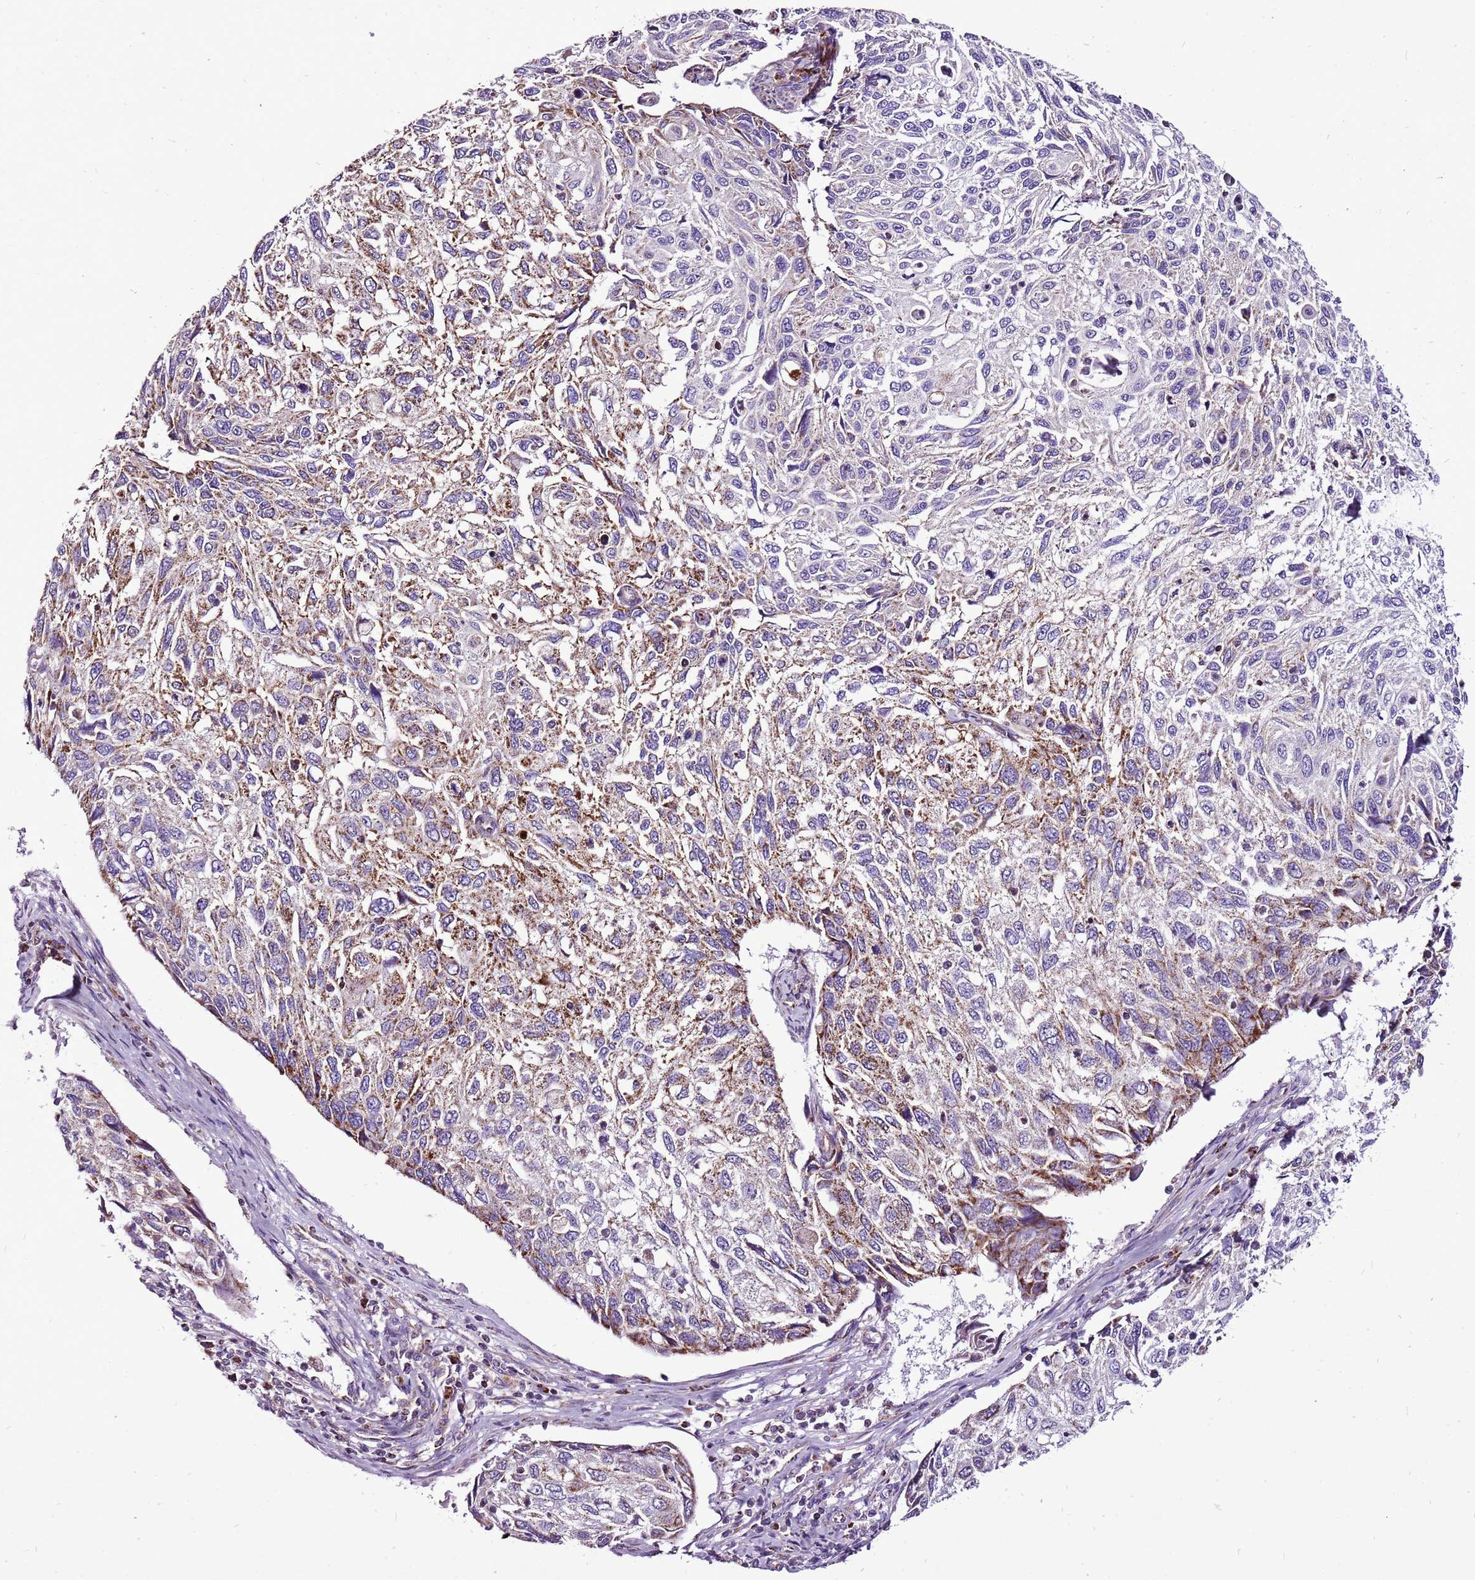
{"staining": {"intensity": "moderate", "quantity": "<25%", "location": "cytoplasmic/membranous"}, "tissue": "cervical cancer", "cell_type": "Tumor cells", "image_type": "cancer", "snomed": [{"axis": "morphology", "description": "Squamous cell carcinoma, NOS"}, {"axis": "topography", "description": "Cervix"}], "caption": "Protein staining of cervical cancer tissue displays moderate cytoplasmic/membranous expression in approximately <25% of tumor cells.", "gene": "GCDH", "patient": {"sex": "female", "age": 70}}